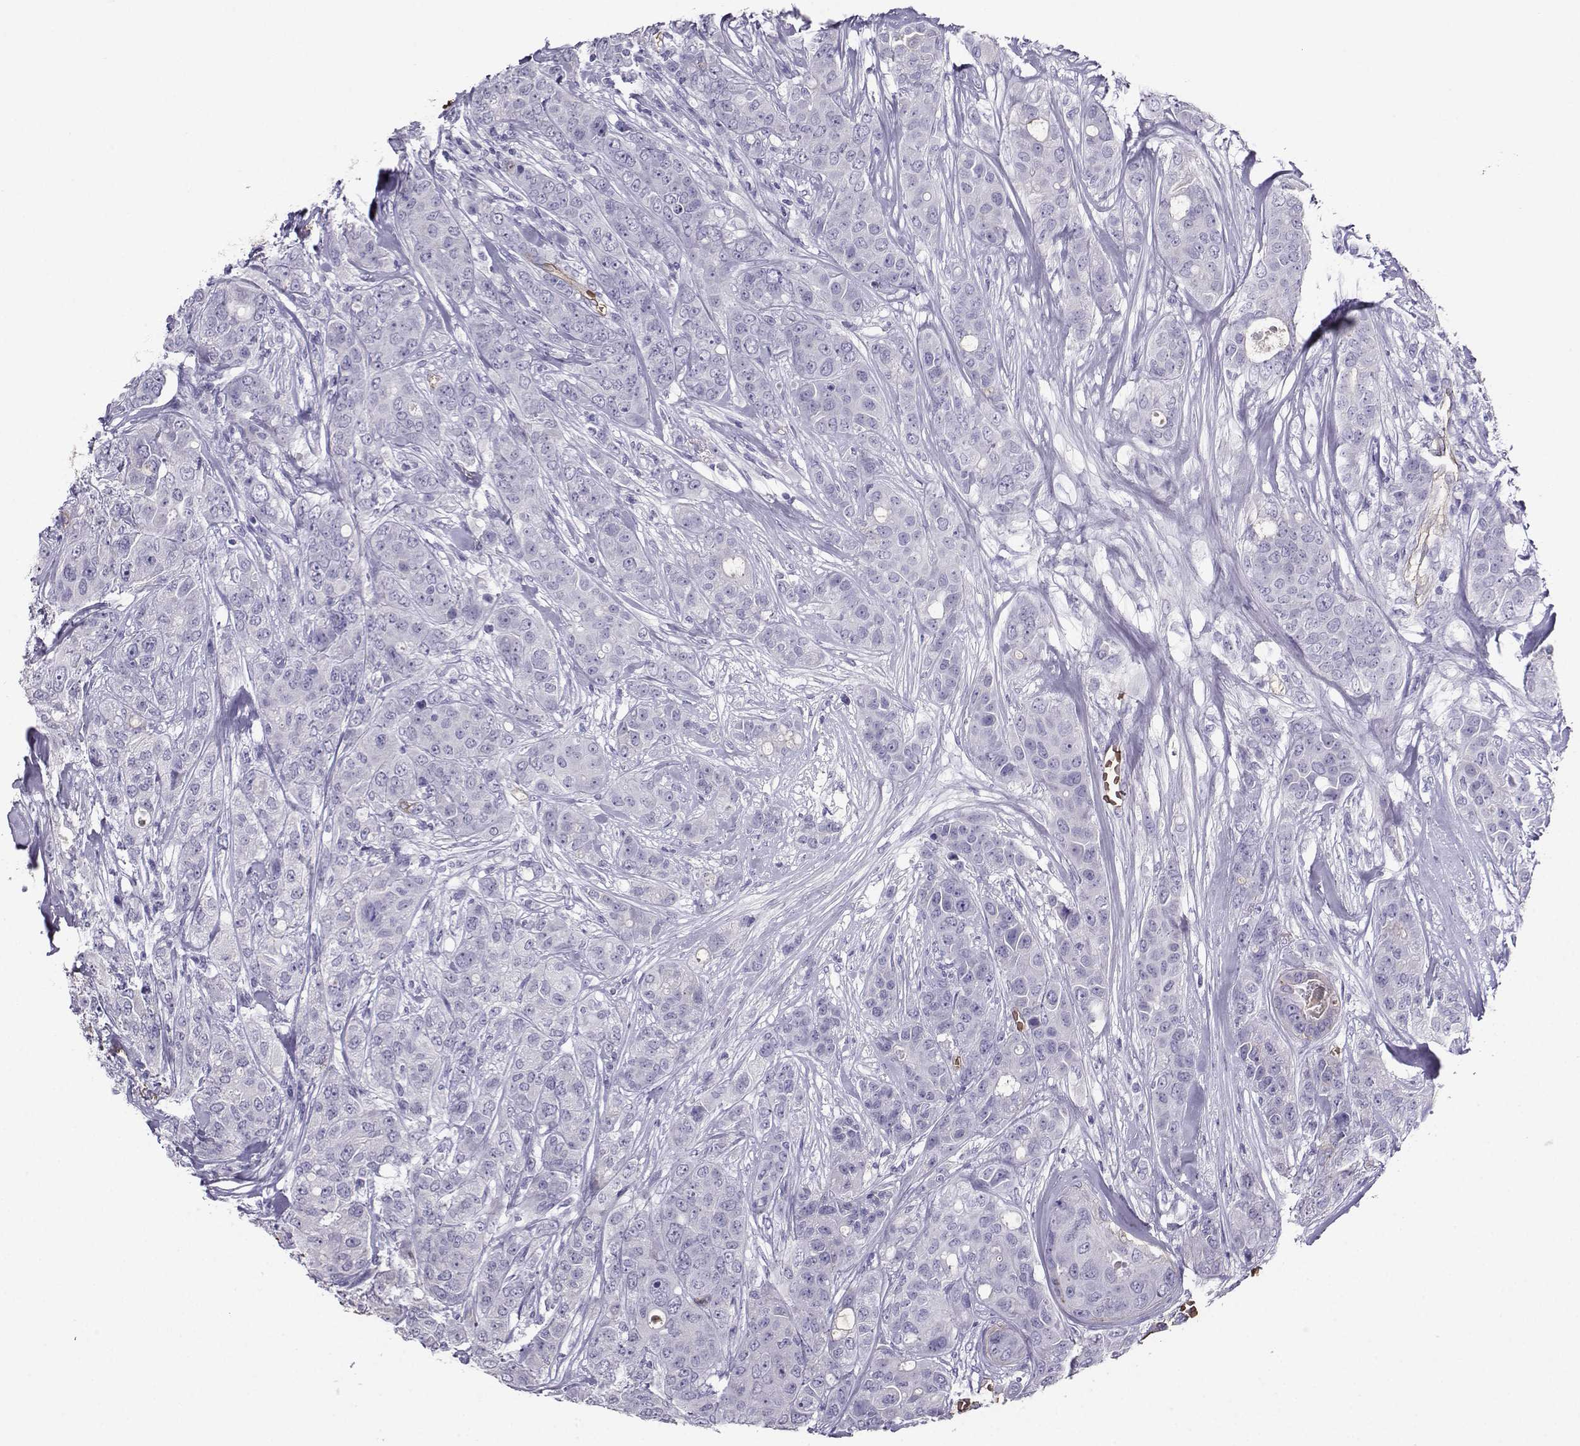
{"staining": {"intensity": "negative", "quantity": "none", "location": "none"}, "tissue": "breast cancer", "cell_type": "Tumor cells", "image_type": "cancer", "snomed": [{"axis": "morphology", "description": "Duct carcinoma"}, {"axis": "topography", "description": "Breast"}], "caption": "This photomicrograph is of breast cancer (intraductal carcinoma) stained with IHC to label a protein in brown with the nuclei are counter-stained blue. There is no expression in tumor cells. (IHC, brightfield microscopy, high magnification).", "gene": "CLUL1", "patient": {"sex": "female", "age": 43}}